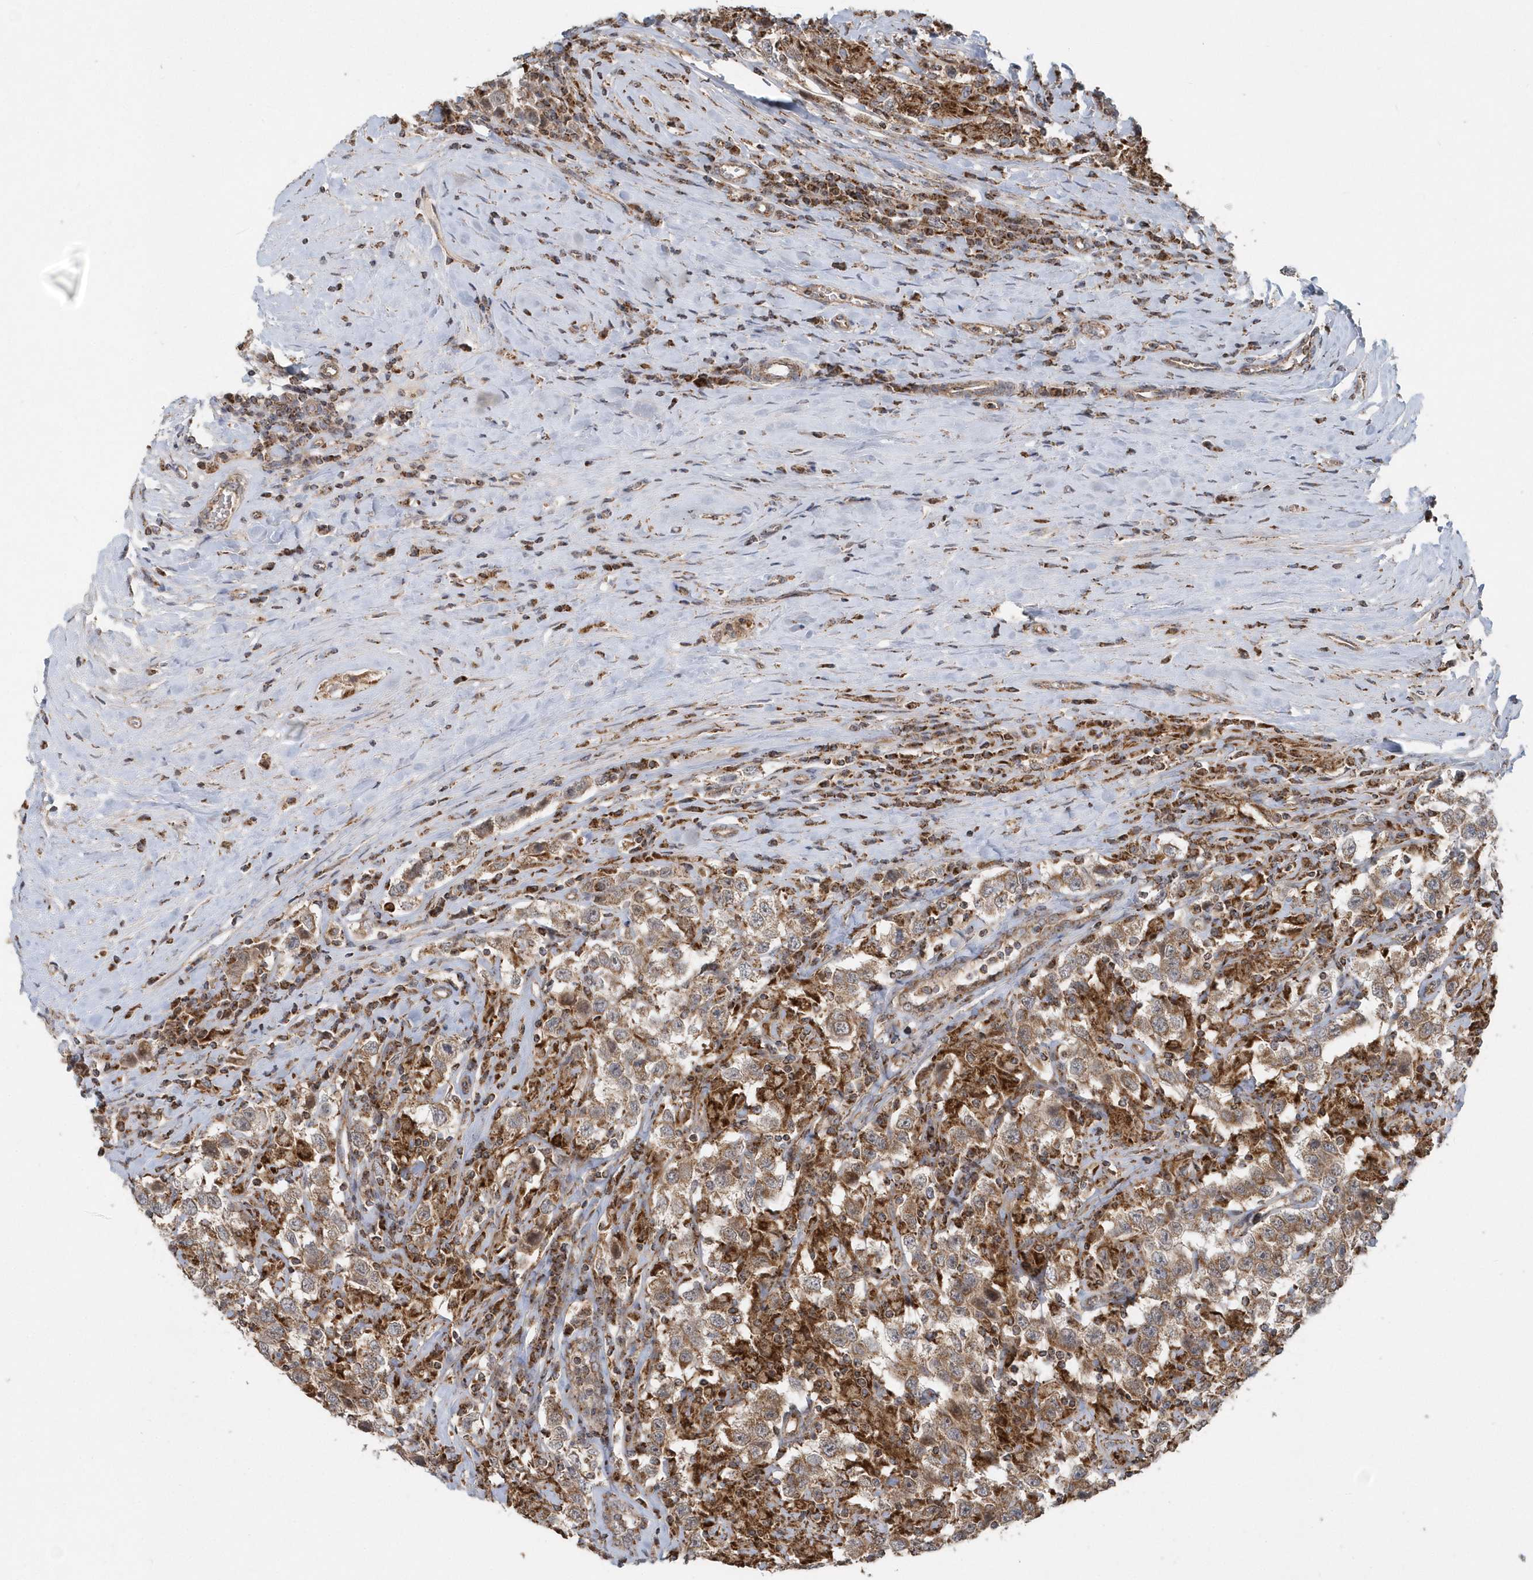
{"staining": {"intensity": "moderate", "quantity": ">75%", "location": "cytoplasmic/membranous"}, "tissue": "testis cancer", "cell_type": "Tumor cells", "image_type": "cancer", "snomed": [{"axis": "morphology", "description": "Seminoma, NOS"}, {"axis": "topography", "description": "Testis"}], "caption": "Testis cancer stained with a brown dye shows moderate cytoplasmic/membranous positive staining in approximately >75% of tumor cells.", "gene": "PPP1R7", "patient": {"sex": "male", "age": 41}}